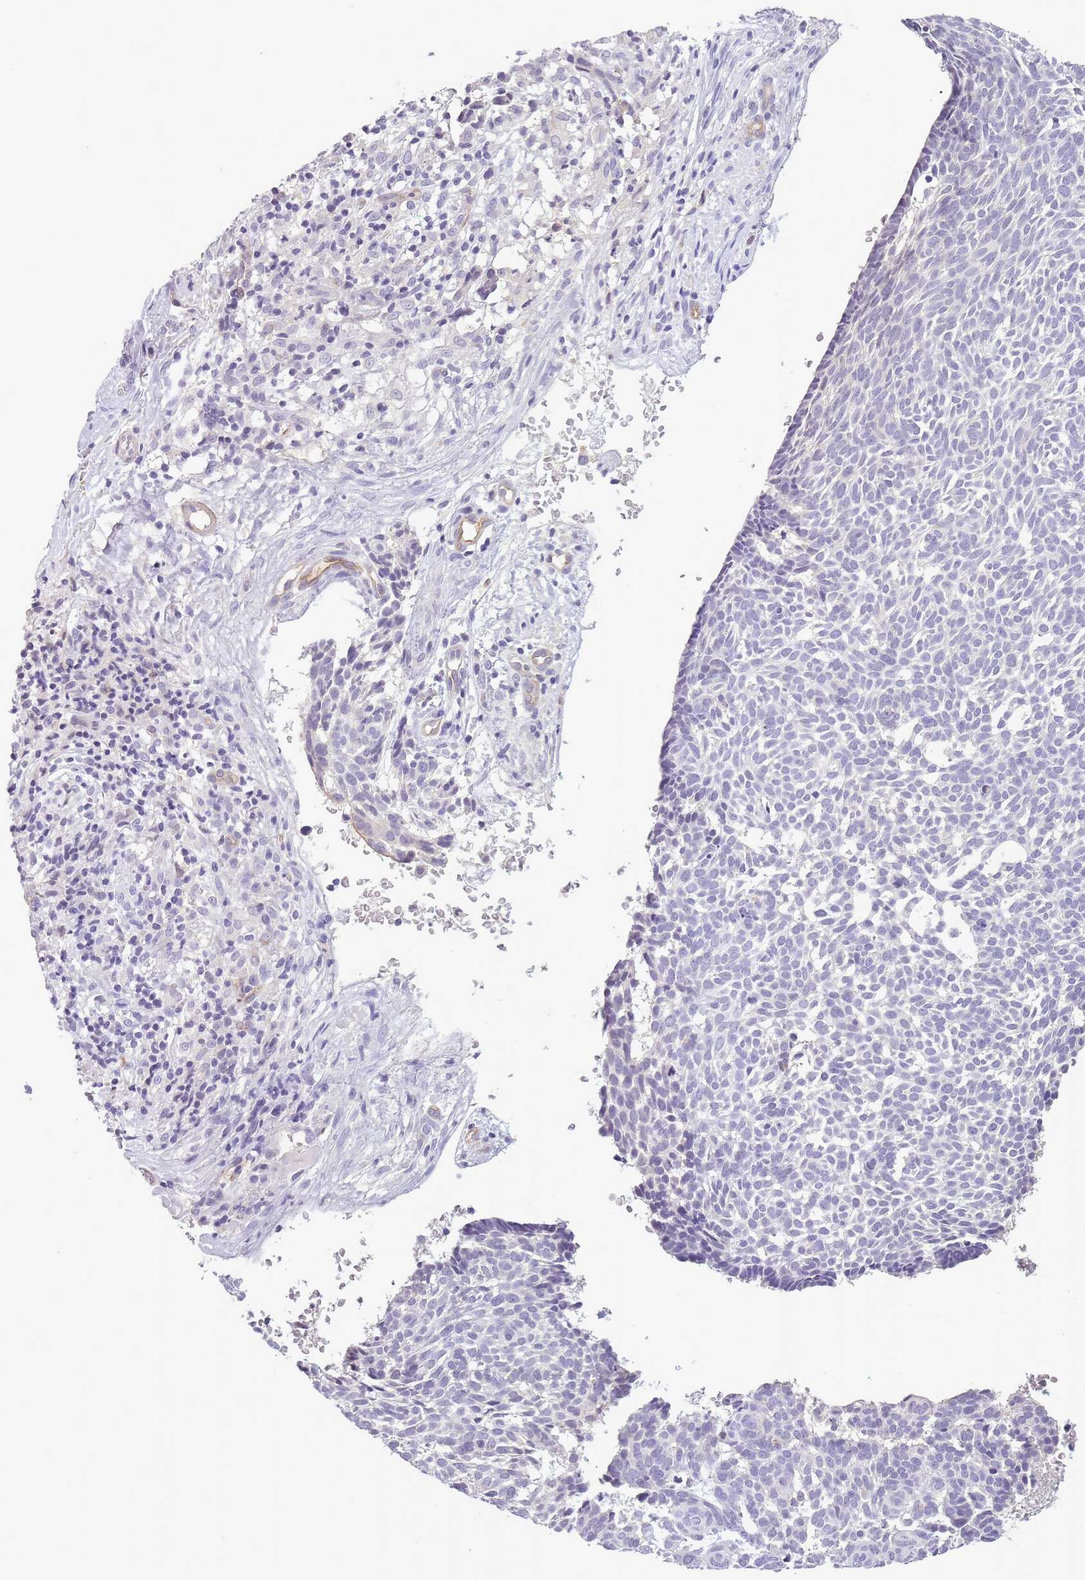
{"staining": {"intensity": "negative", "quantity": "none", "location": "none"}, "tissue": "skin cancer", "cell_type": "Tumor cells", "image_type": "cancer", "snomed": [{"axis": "morphology", "description": "Basal cell carcinoma"}, {"axis": "topography", "description": "Skin"}], "caption": "Image shows no significant protein expression in tumor cells of skin cancer.", "gene": "SLC8A2", "patient": {"sex": "male", "age": 61}}